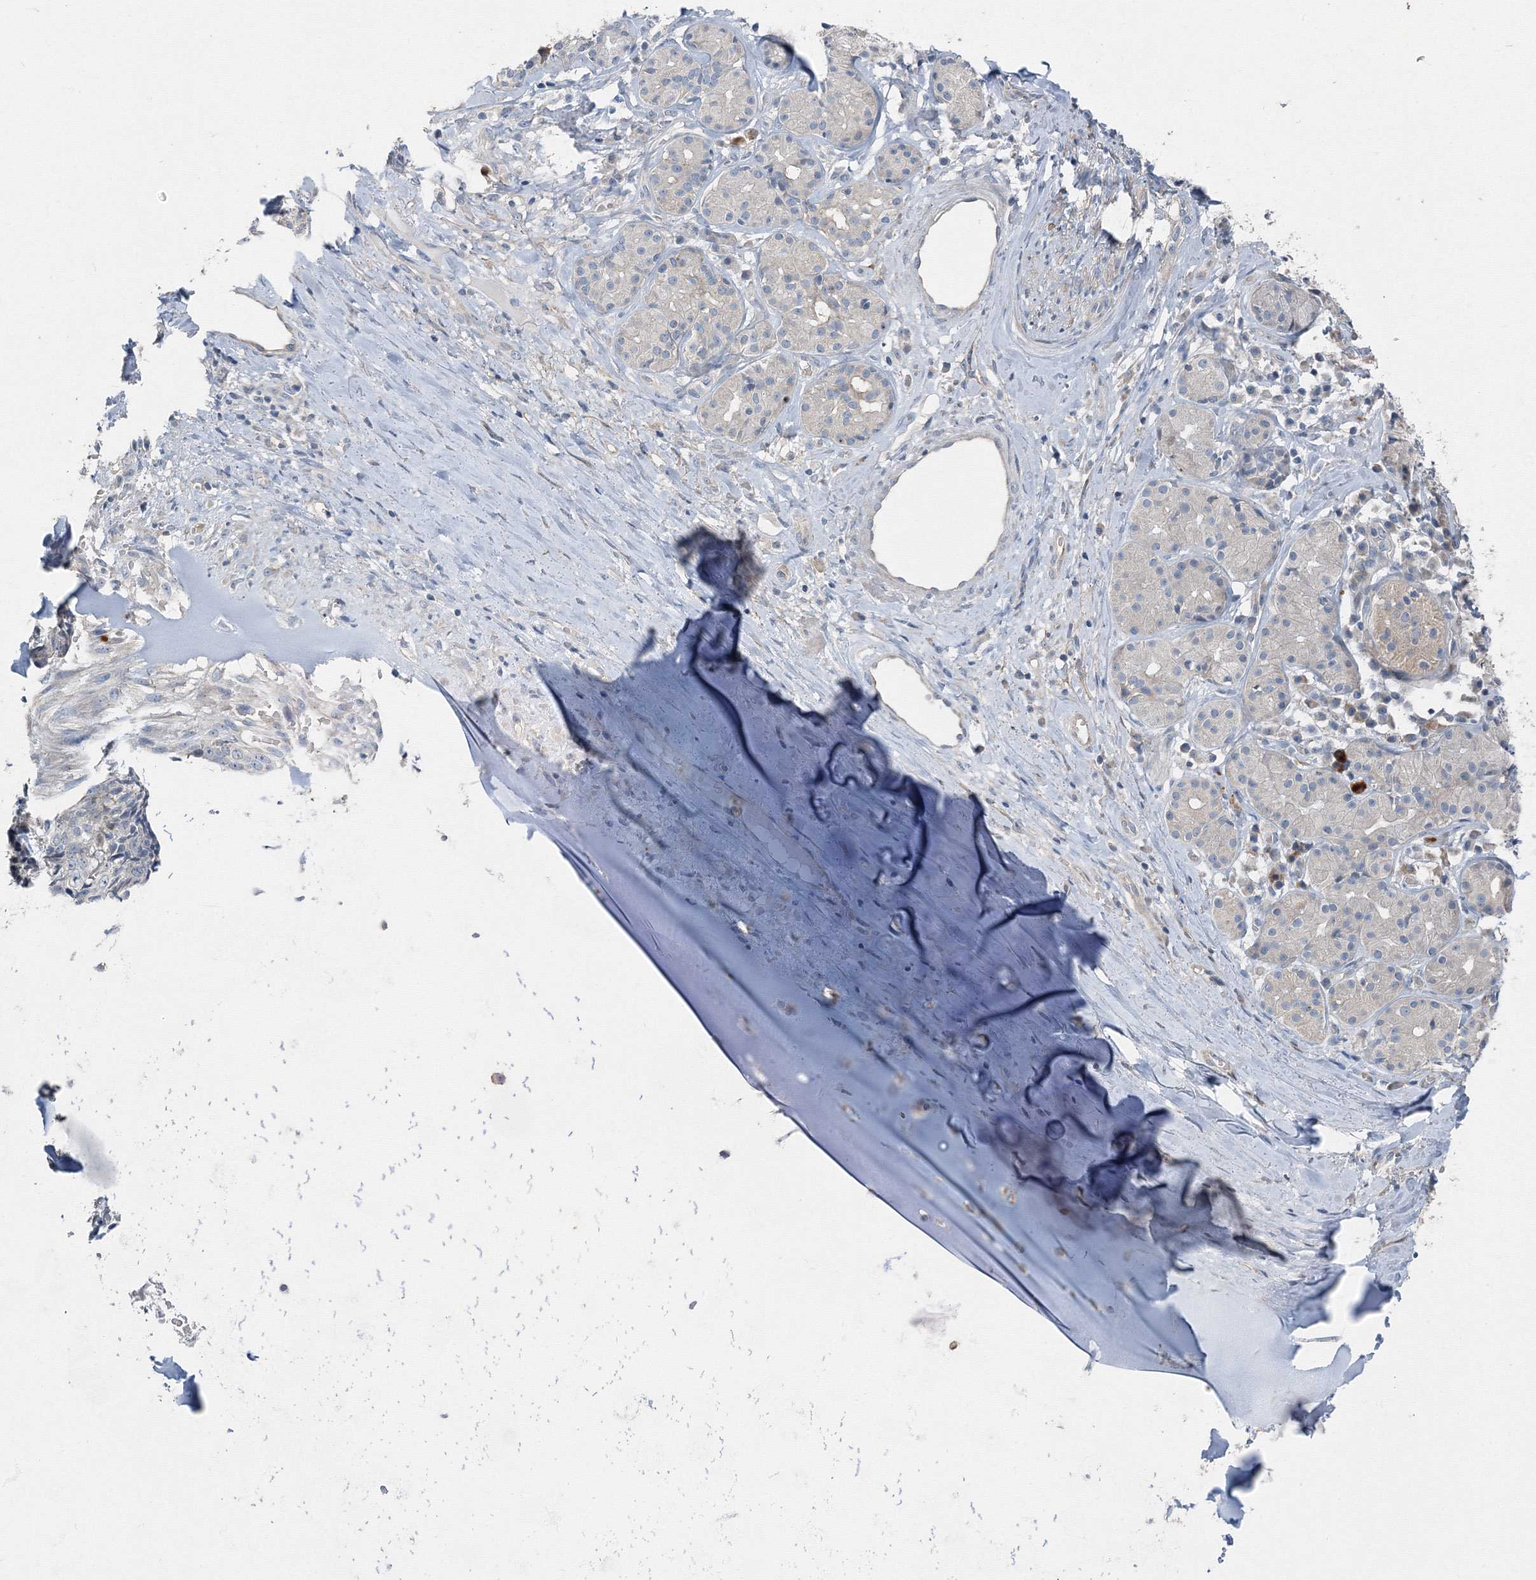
{"staining": {"intensity": "negative", "quantity": "none", "location": "none"}, "tissue": "adipose tissue", "cell_type": "Adipocytes", "image_type": "normal", "snomed": [{"axis": "morphology", "description": "Normal tissue, NOS"}, {"axis": "morphology", "description": "Basal cell carcinoma"}, {"axis": "topography", "description": "Cartilage tissue"}, {"axis": "topography", "description": "Nasopharynx"}, {"axis": "topography", "description": "Oral tissue"}], "caption": "The histopathology image demonstrates no staining of adipocytes in normal adipose tissue.", "gene": "AASDH", "patient": {"sex": "female", "age": 77}}